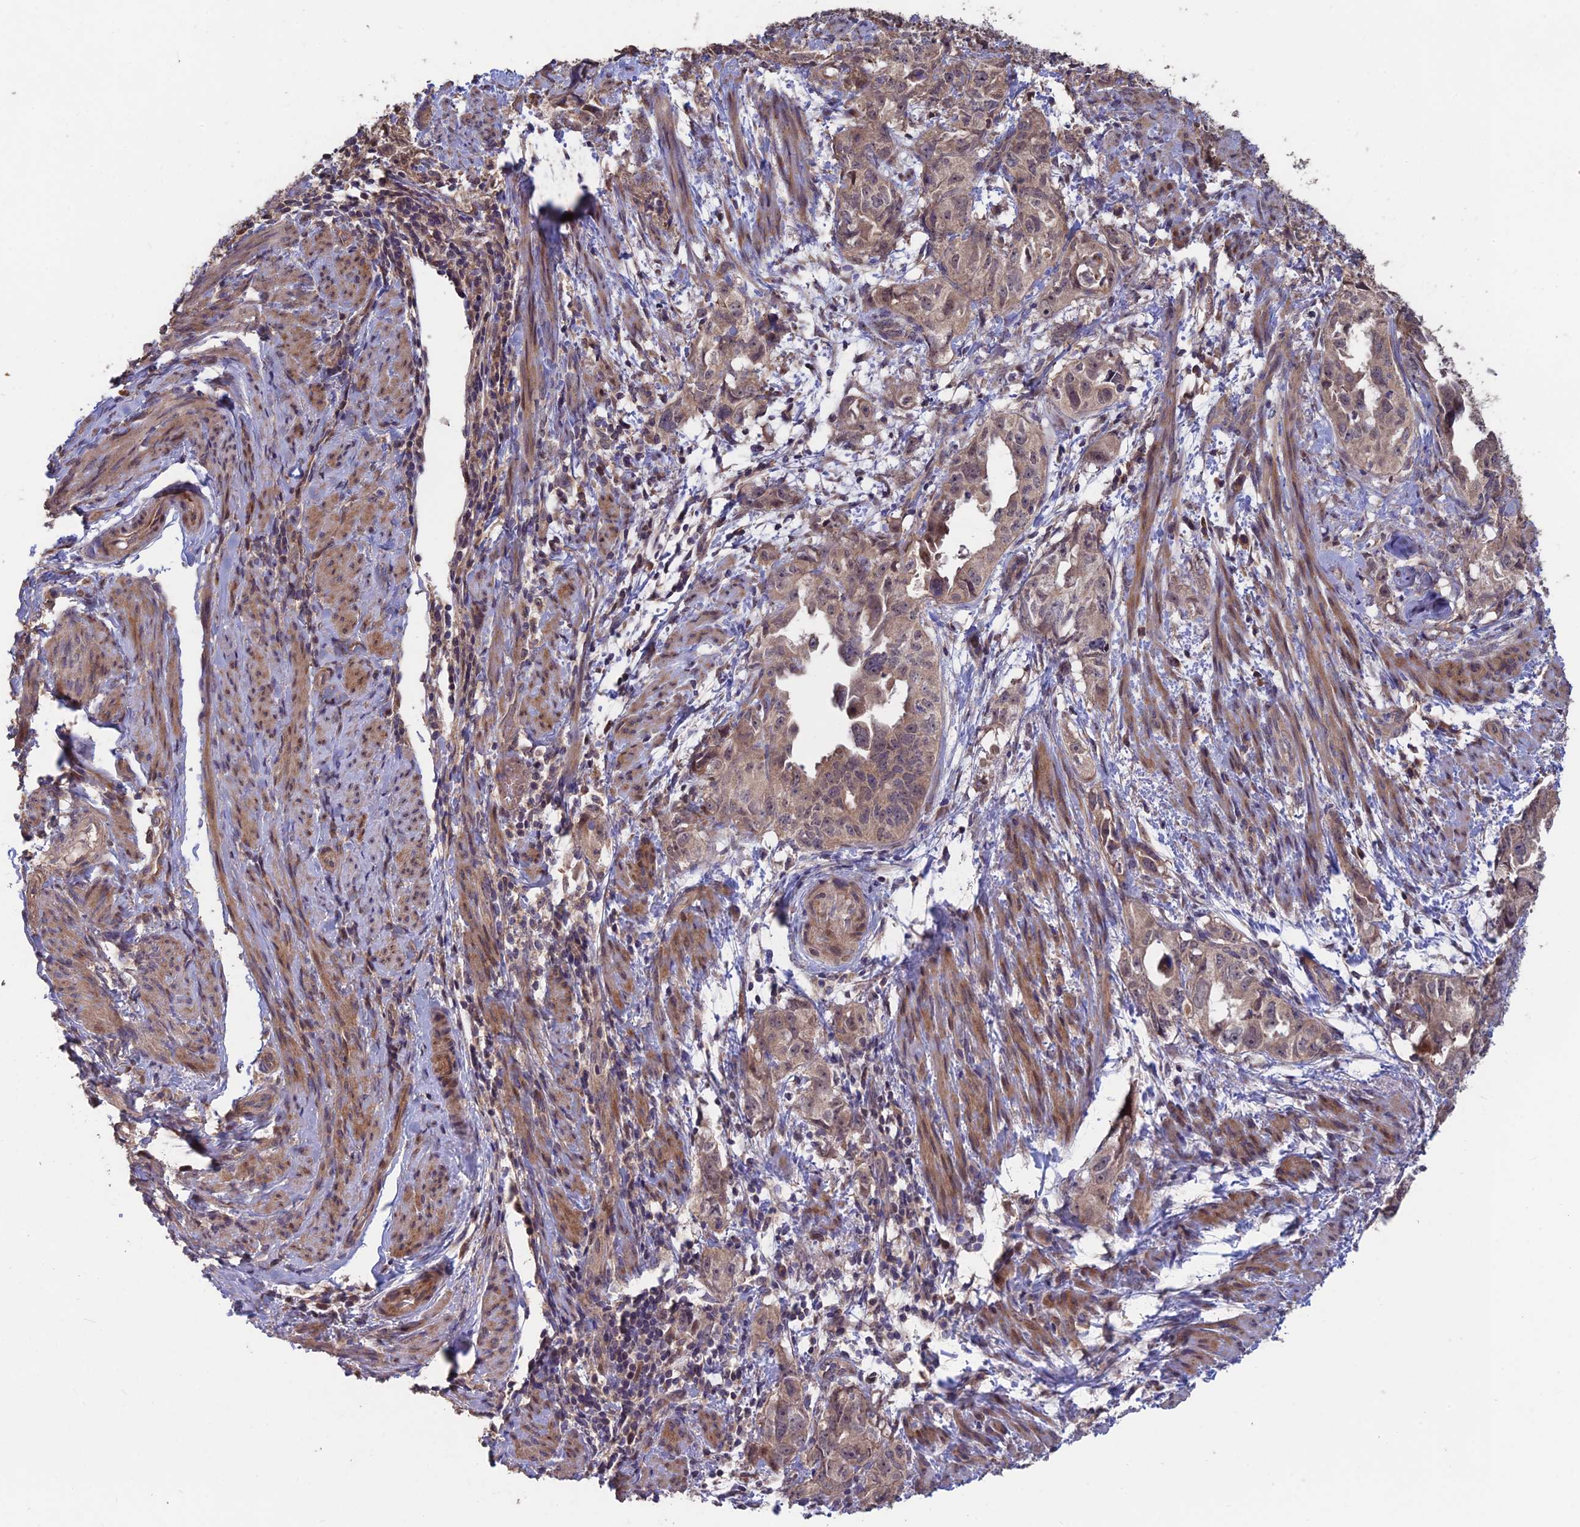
{"staining": {"intensity": "weak", "quantity": ">75%", "location": "cytoplasmic/membranous"}, "tissue": "endometrial cancer", "cell_type": "Tumor cells", "image_type": "cancer", "snomed": [{"axis": "morphology", "description": "Adenocarcinoma, NOS"}, {"axis": "topography", "description": "Endometrium"}], "caption": "About >75% of tumor cells in human endometrial cancer (adenocarcinoma) exhibit weak cytoplasmic/membranous protein expression as visualized by brown immunohistochemical staining.", "gene": "SHISA5", "patient": {"sex": "female", "age": 65}}